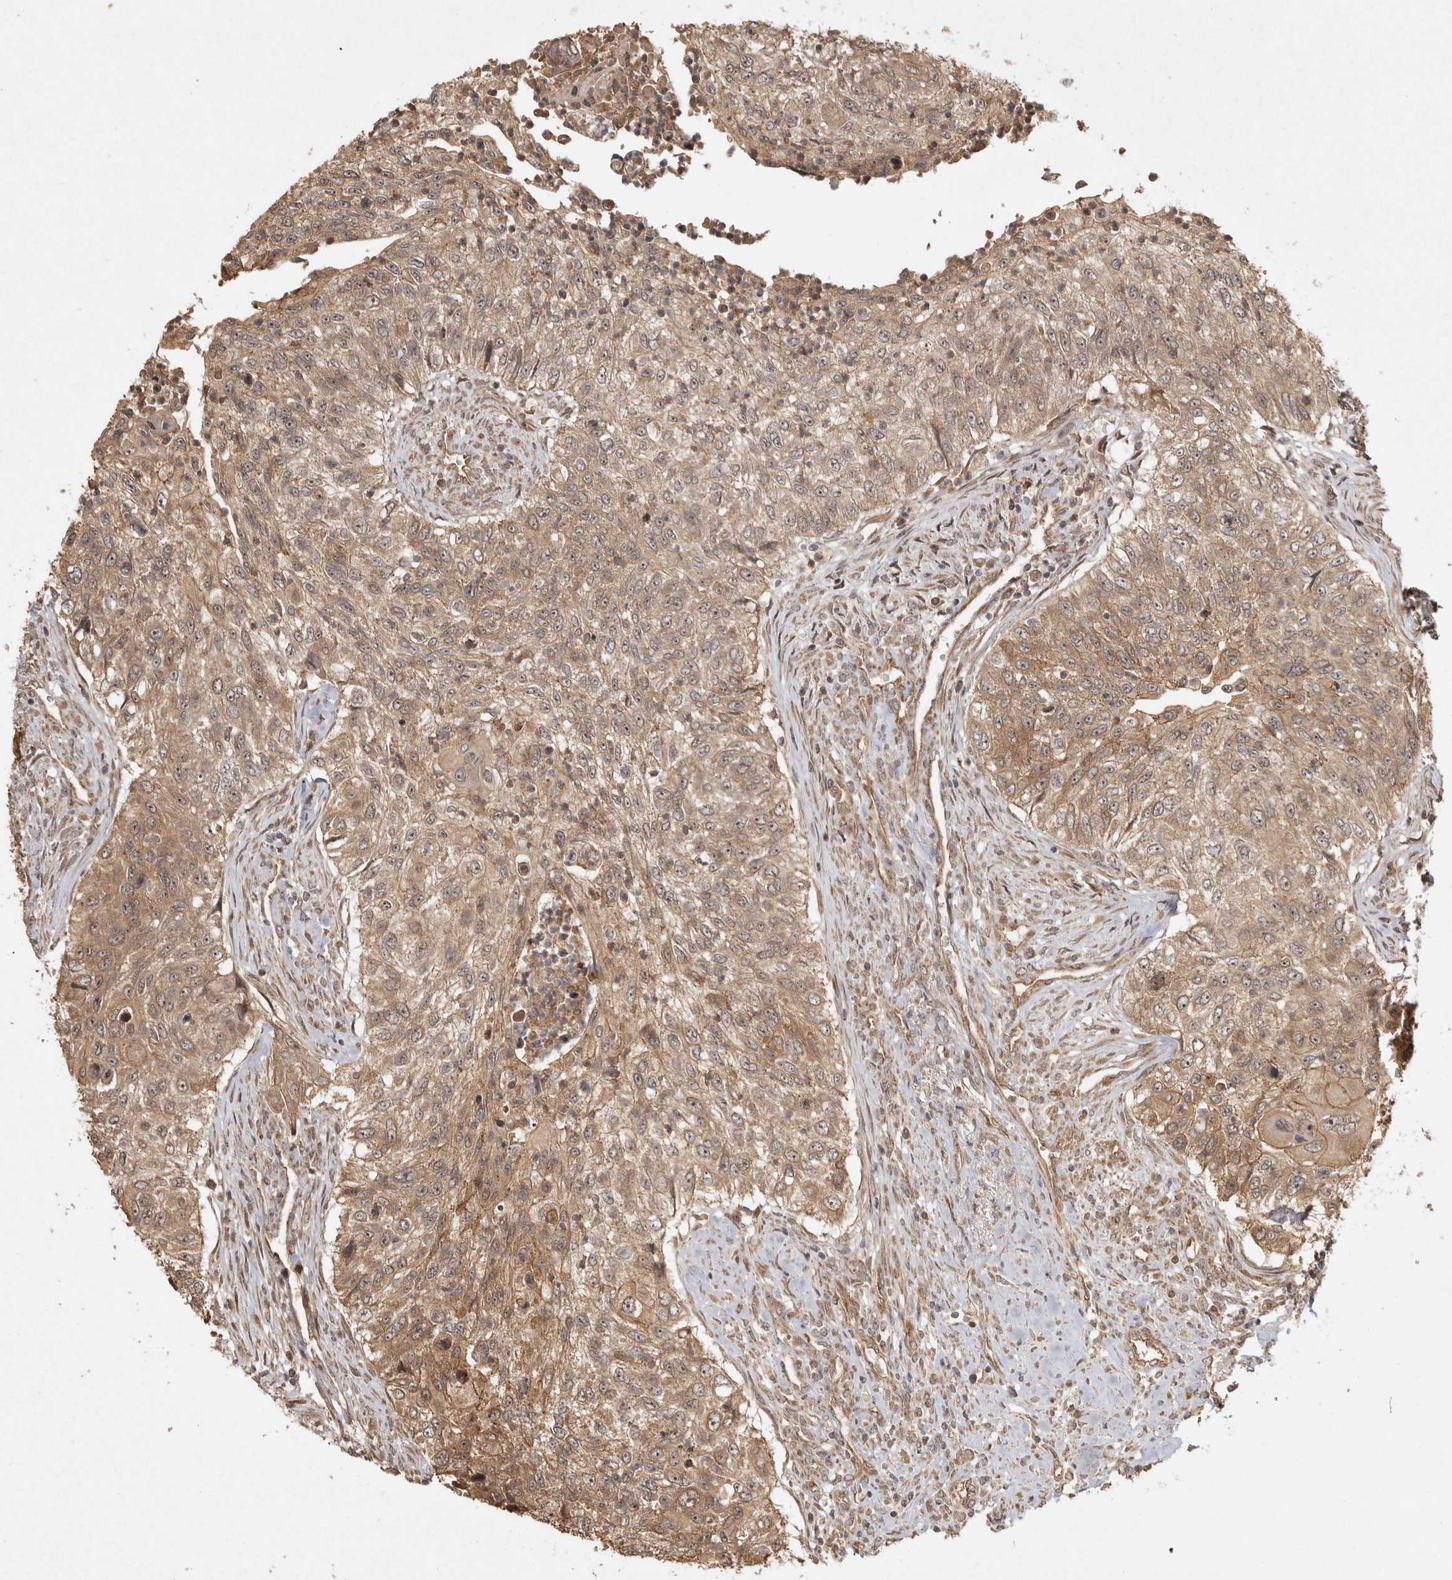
{"staining": {"intensity": "moderate", "quantity": ">75%", "location": "cytoplasmic/membranous"}, "tissue": "urothelial cancer", "cell_type": "Tumor cells", "image_type": "cancer", "snomed": [{"axis": "morphology", "description": "Urothelial carcinoma, High grade"}, {"axis": "topography", "description": "Urinary bladder"}], "caption": "The image exhibits immunohistochemical staining of urothelial cancer. There is moderate cytoplasmic/membranous expression is appreciated in about >75% of tumor cells.", "gene": "CAMSAP2", "patient": {"sex": "female", "age": 60}}